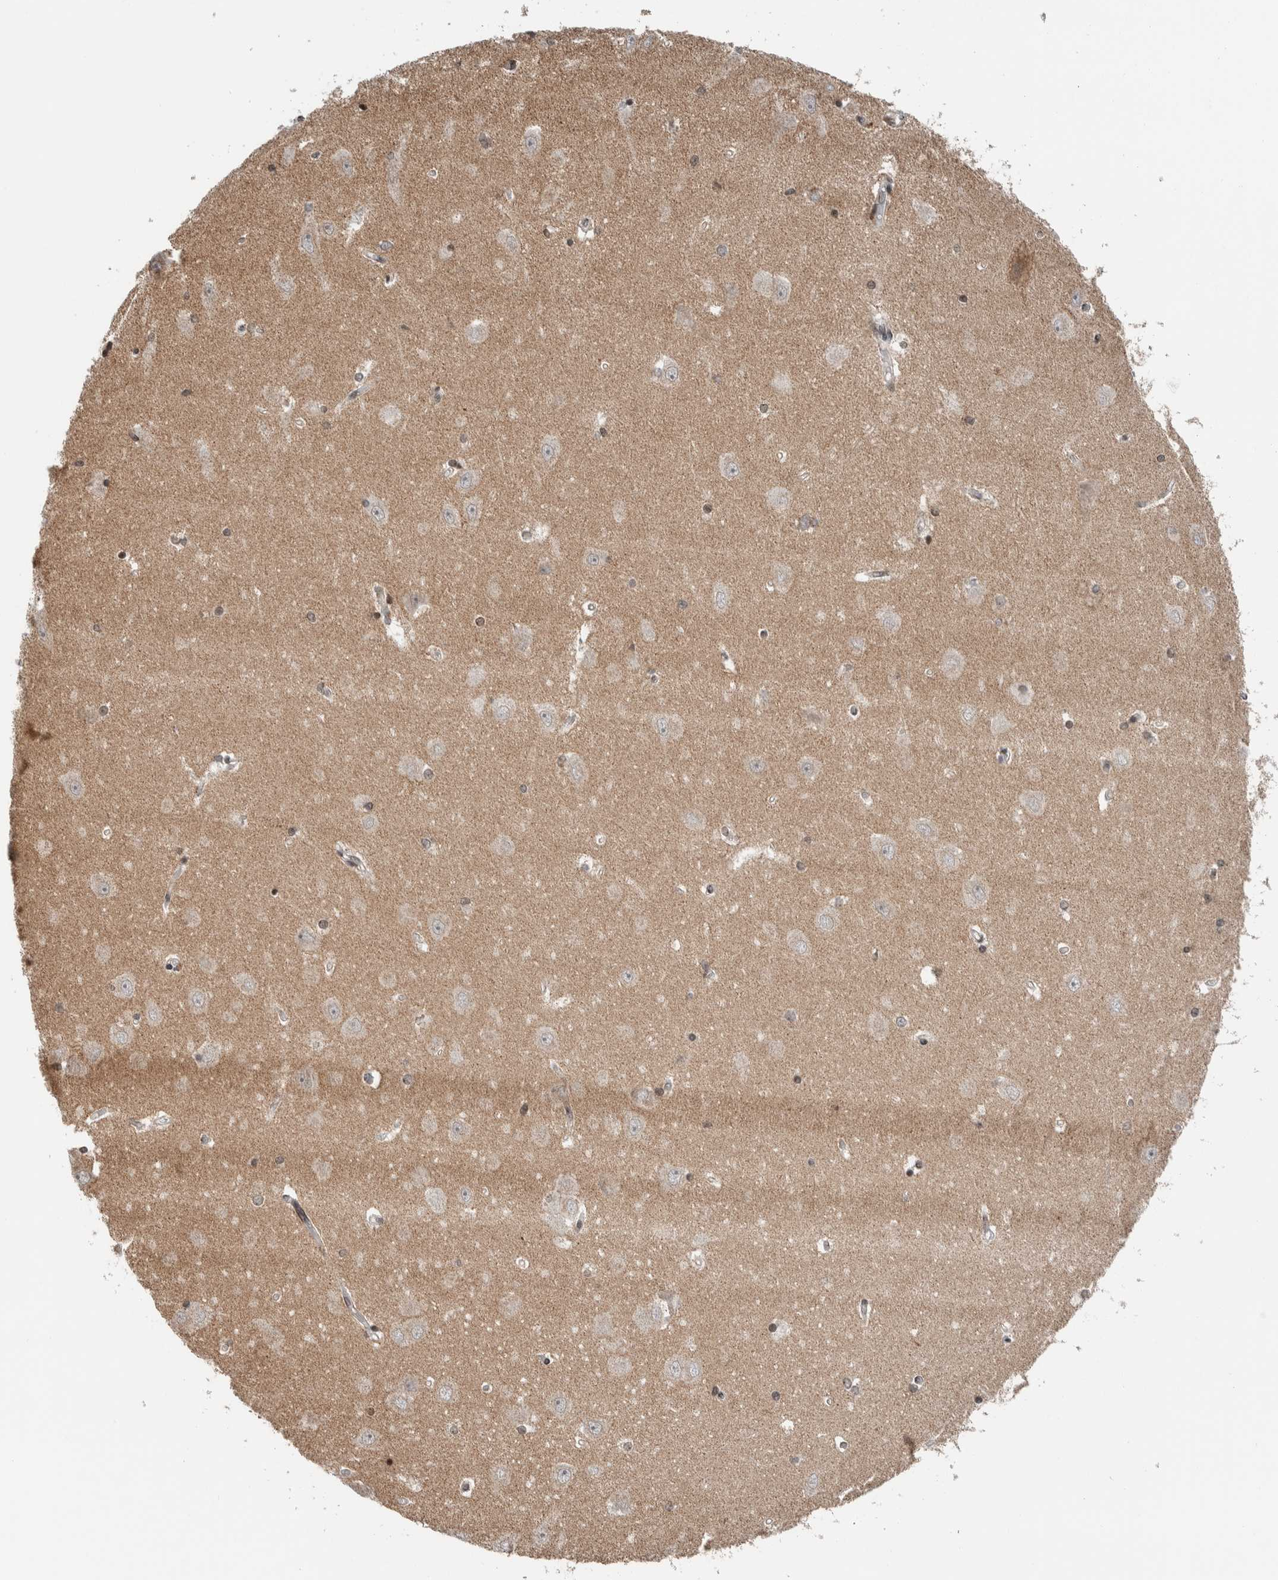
{"staining": {"intensity": "moderate", "quantity": "<25%", "location": "nuclear"}, "tissue": "hippocampus", "cell_type": "Glial cells", "image_type": "normal", "snomed": [{"axis": "morphology", "description": "Normal tissue, NOS"}, {"axis": "topography", "description": "Hippocampus"}], "caption": "Immunohistochemistry (DAB (3,3'-diaminobenzidine)) staining of unremarkable hippocampus displays moderate nuclear protein expression in approximately <25% of glial cells. The protein of interest is stained brown, and the nuclei are stained in blue (DAB (3,3'-diaminobenzidine) IHC with brightfield microscopy, high magnification).", "gene": "NPLOC4", "patient": {"sex": "male", "age": 45}}